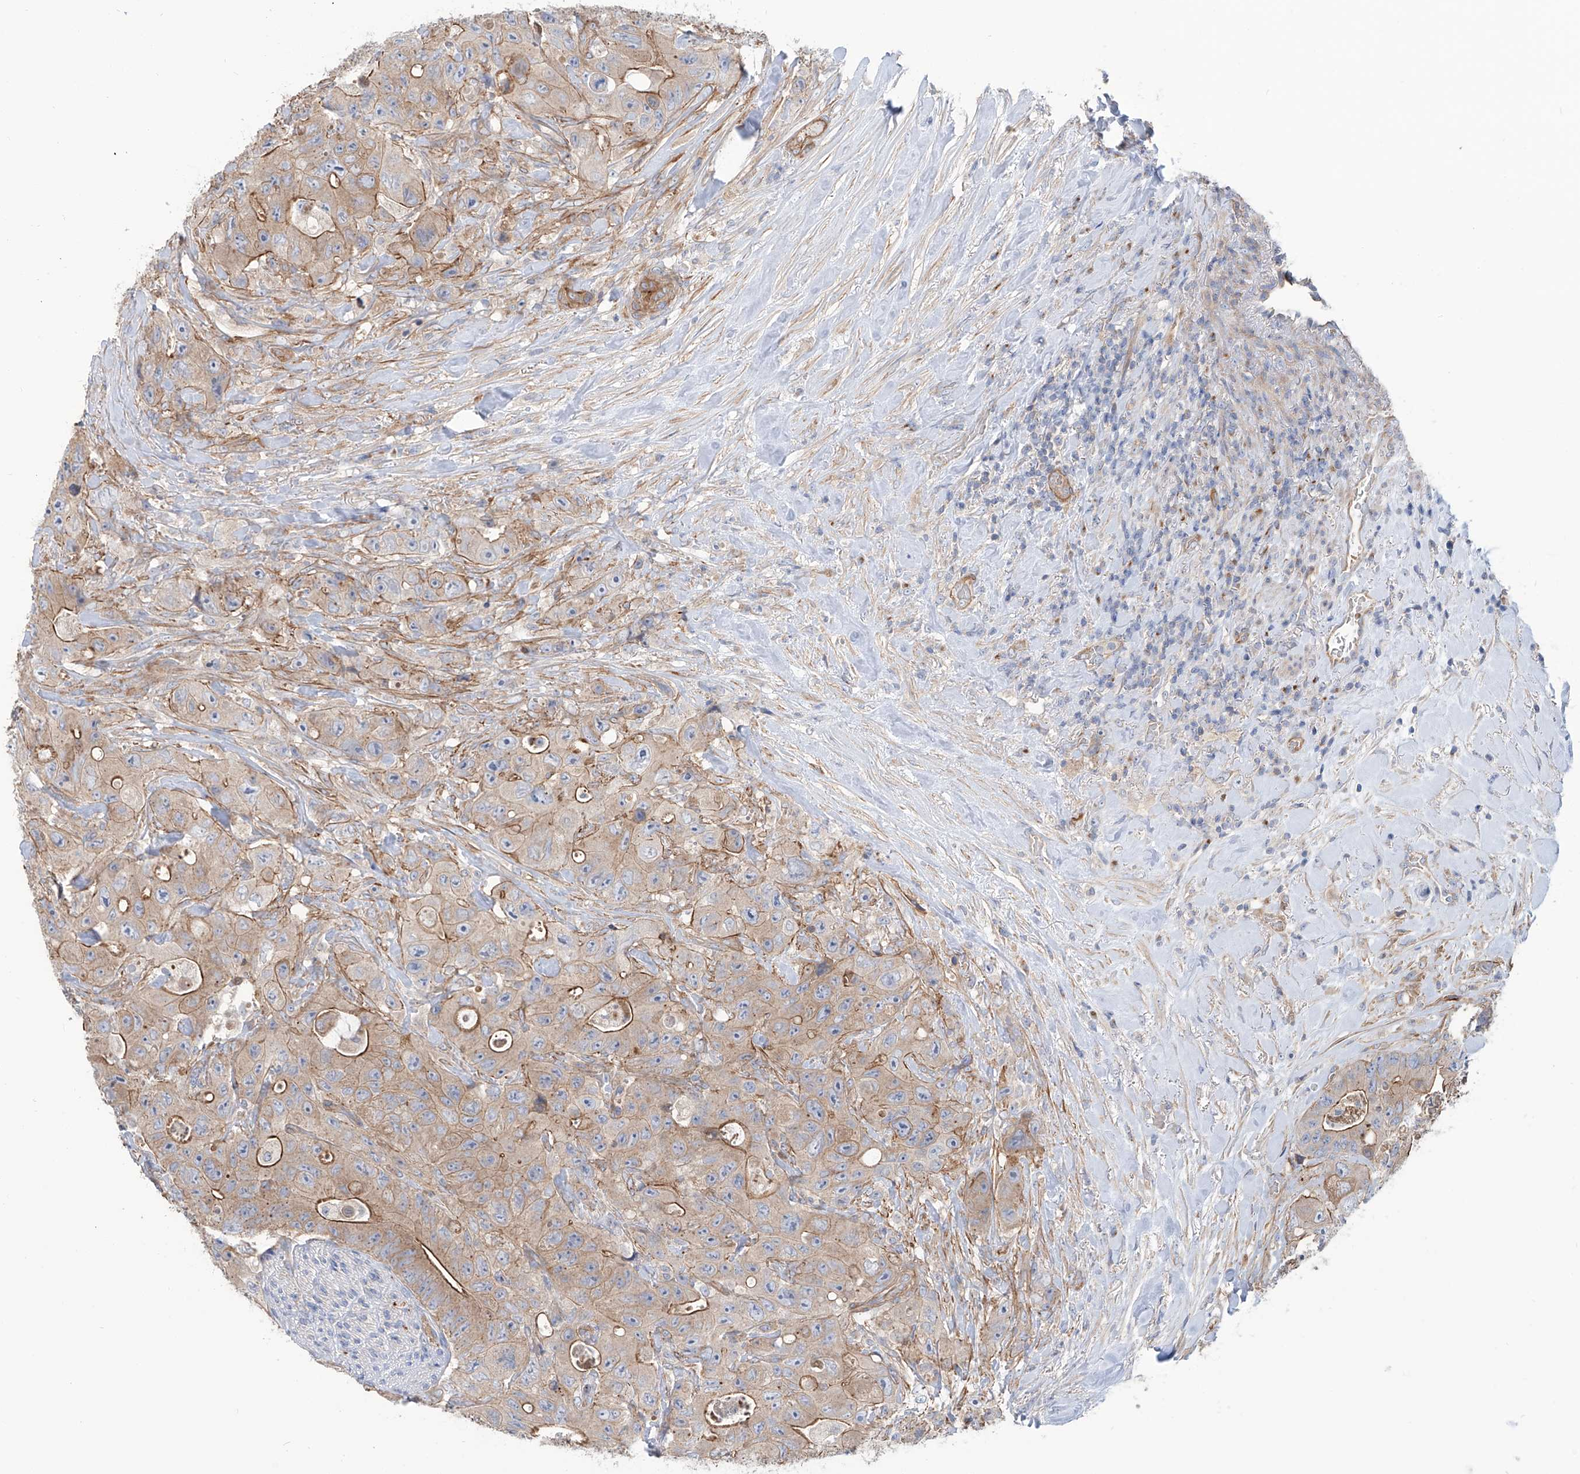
{"staining": {"intensity": "moderate", "quantity": "25%-75%", "location": "cytoplasmic/membranous"}, "tissue": "colorectal cancer", "cell_type": "Tumor cells", "image_type": "cancer", "snomed": [{"axis": "morphology", "description": "Adenocarcinoma, NOS"}, {"axis": "topography", "description": "Colon"}], "caption": "Immunohistochemistry (IHC) photomicrograph of neoplastic tissue: adenocarcinoma (colorectal) stained using immunohistochemistry displays medium levels of moderate protein expression localized specifically in the cytoplasmic/membranous of tumor cells, appearing as a cytoplasmic/membranous brown color.", "gene": "TMEM209", "patient": {"sex": "female", "age": 46}}